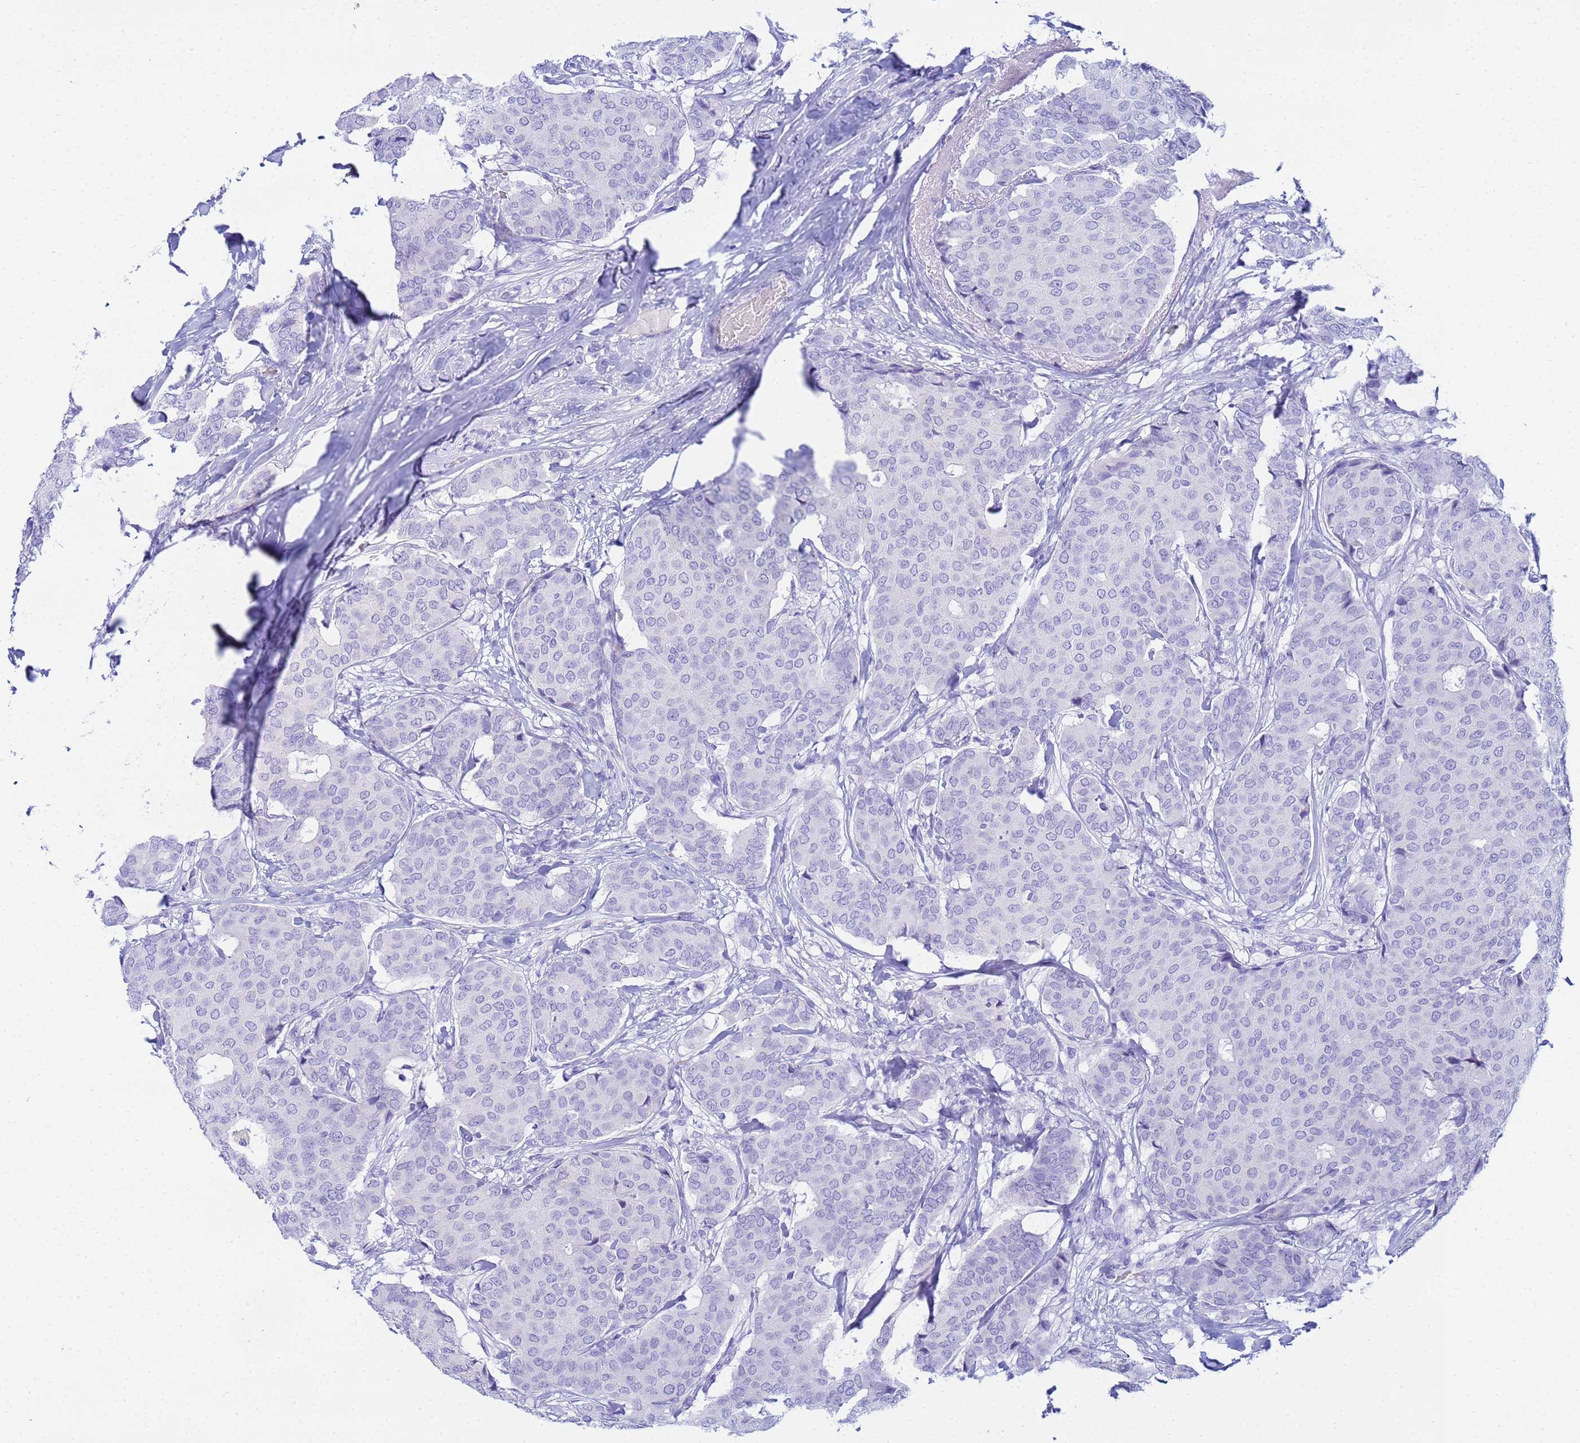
{"staining": {"intensity": "negative", "quantity": "none", "location": "none"}, "tissue": "breast cancer", "cell_type": "Tumor cells", "image_type": "cancer", "snomed": [{"axis": "morphology", "description": "Duct carcinoma"}, {"axis": "topography", "description": "Breast"}], "caption": "An image of human infiltrating ductal carcinoma (breast) is negative for staining in tumor cells.", "gene": "AQP12A", "patient": {"sex": "female", "age": 75}}